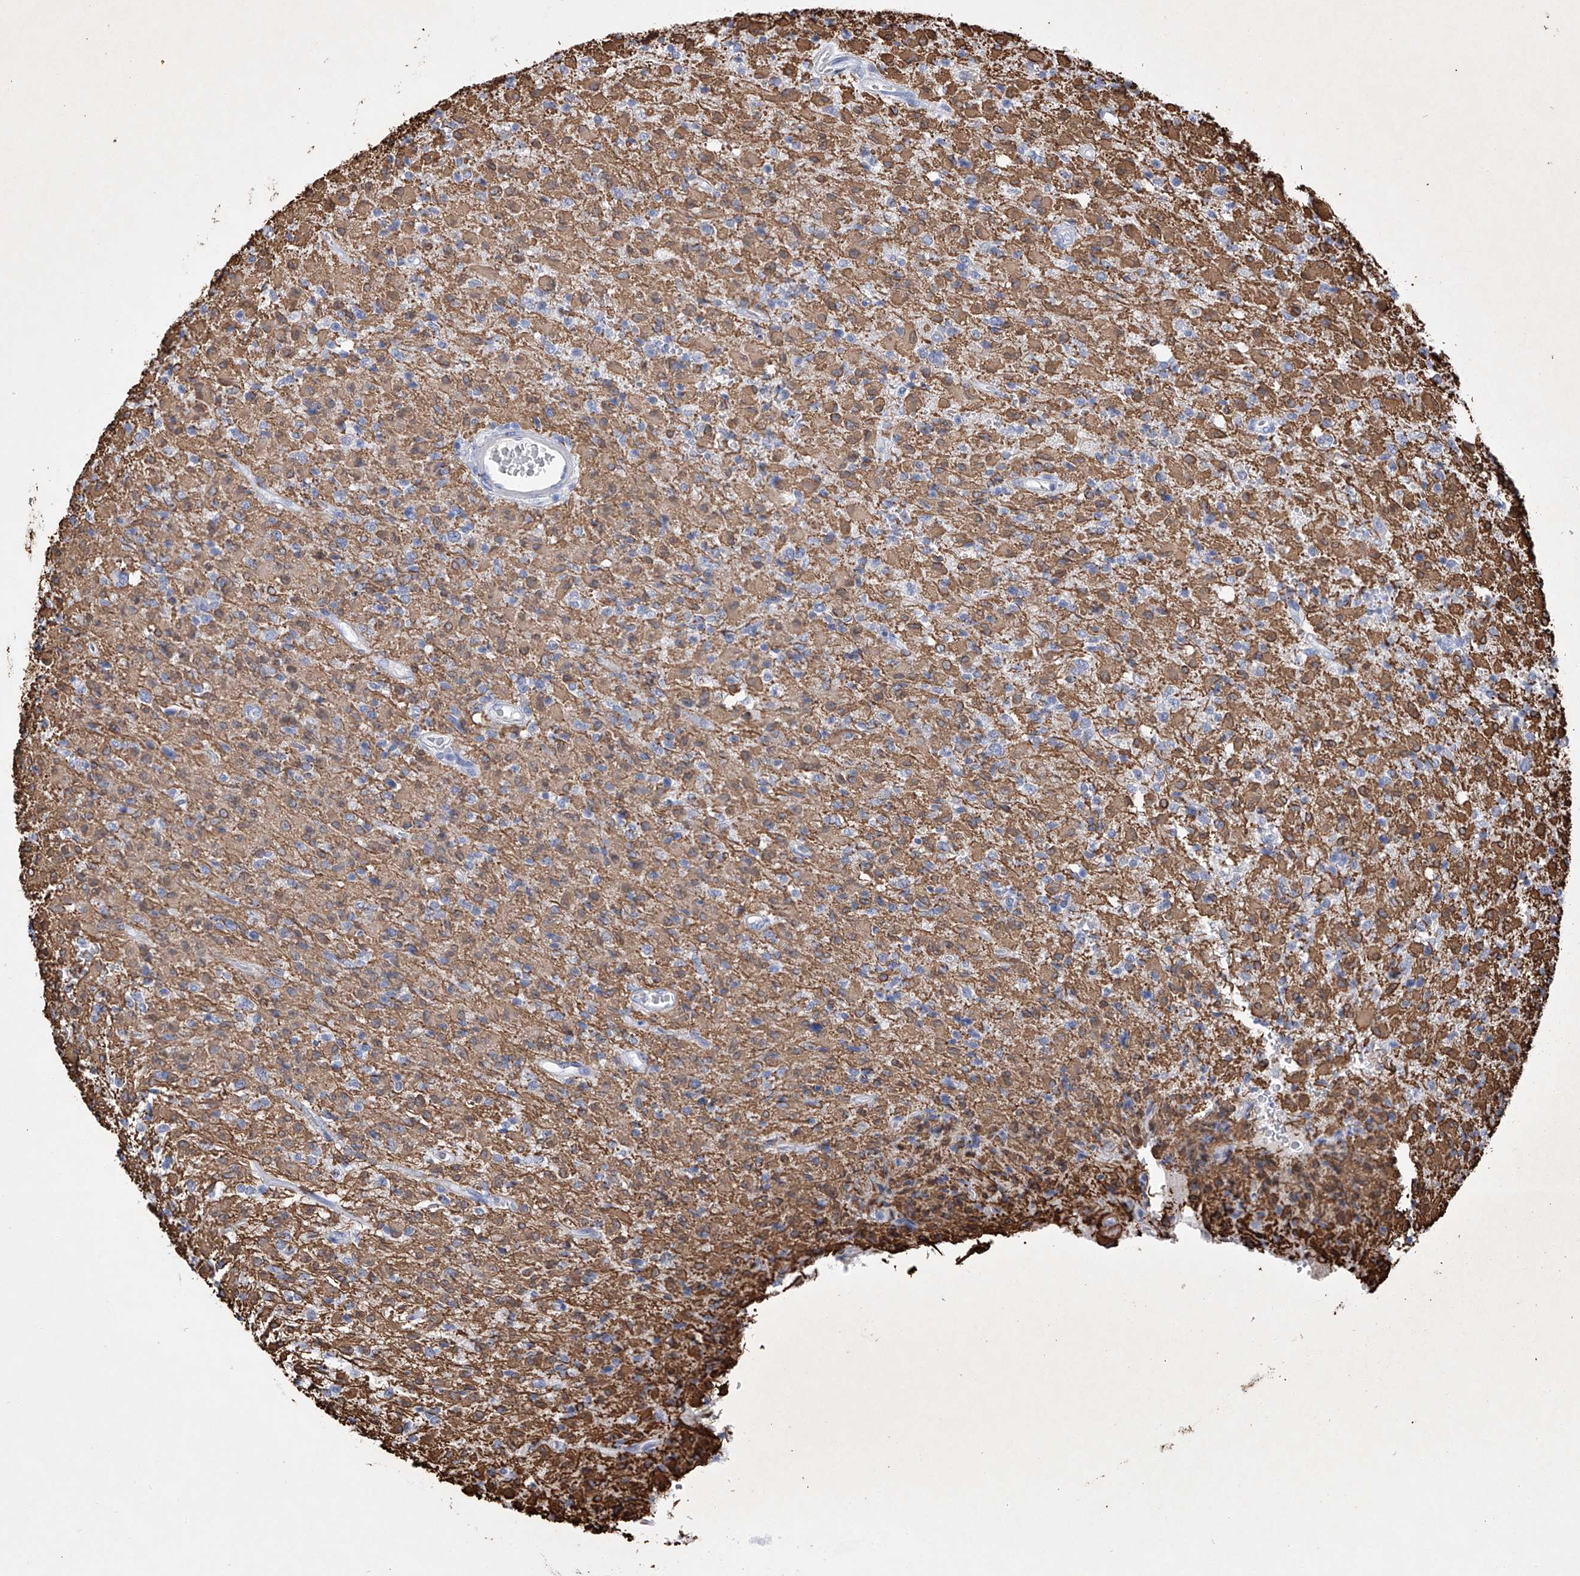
{"staining": {"intensity": "negative", "quantity": "none", "location": "none"}, "tissue": "glioma", "cell_type": "Tumor cells", "image_type": "cancer", "snomed": [{"axis": "morphology", "description": "Glioma, malignant, High grade"}, {"axis": "topography", "description": "Brain"}], "caption": "This is an immunohistochemistry (IHC) photomicrograph of human glioma. There is no expression in tumor cells.", "gene": "ADRA1A", "patient": {"sex": "female", "age": 57}}